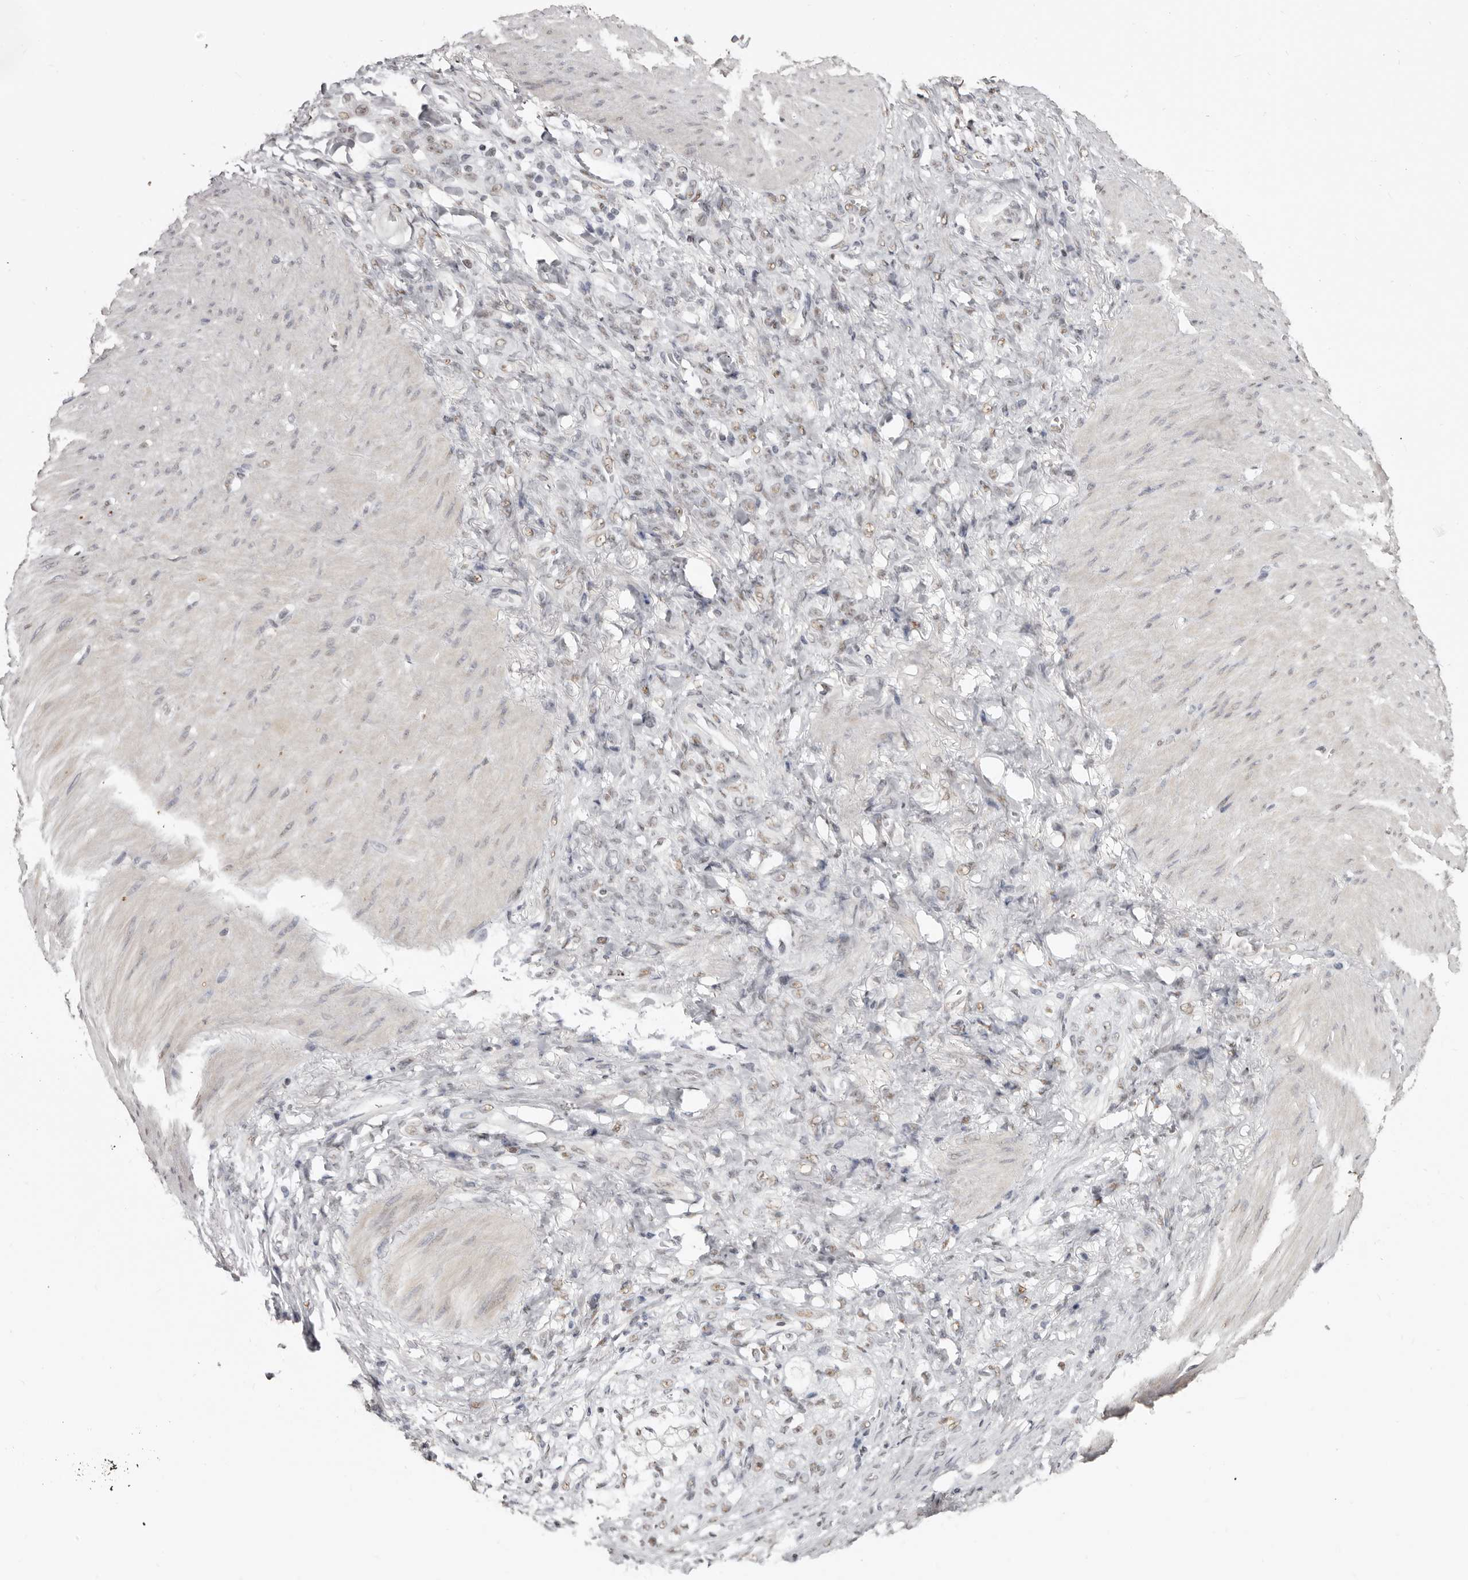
{"staining": {"intensity": "weak", "quantity": "<25%", "location": "nuclear"}, "tissue": "stomach cancer", "cell_type": "Tumor cells", "image_type": "cancer", "snomed": [{"axis": "morphology", "description": "Normal tissue, NOS"}, {"axis": "morphology", "description": "Adenocarcinoma, NOS"}, {"axis": "topography", "description": "Stomach"}], "caption": "Tumor cells show no significant protein positivity in stomach cancer. Brightfield microscopy of immunohistochemistry stained with DAB (brown) and hematoxylin (blue), captured at high magnification.", "gene": "SCAF4", "patient": {"sex": "male", "age": 82}}